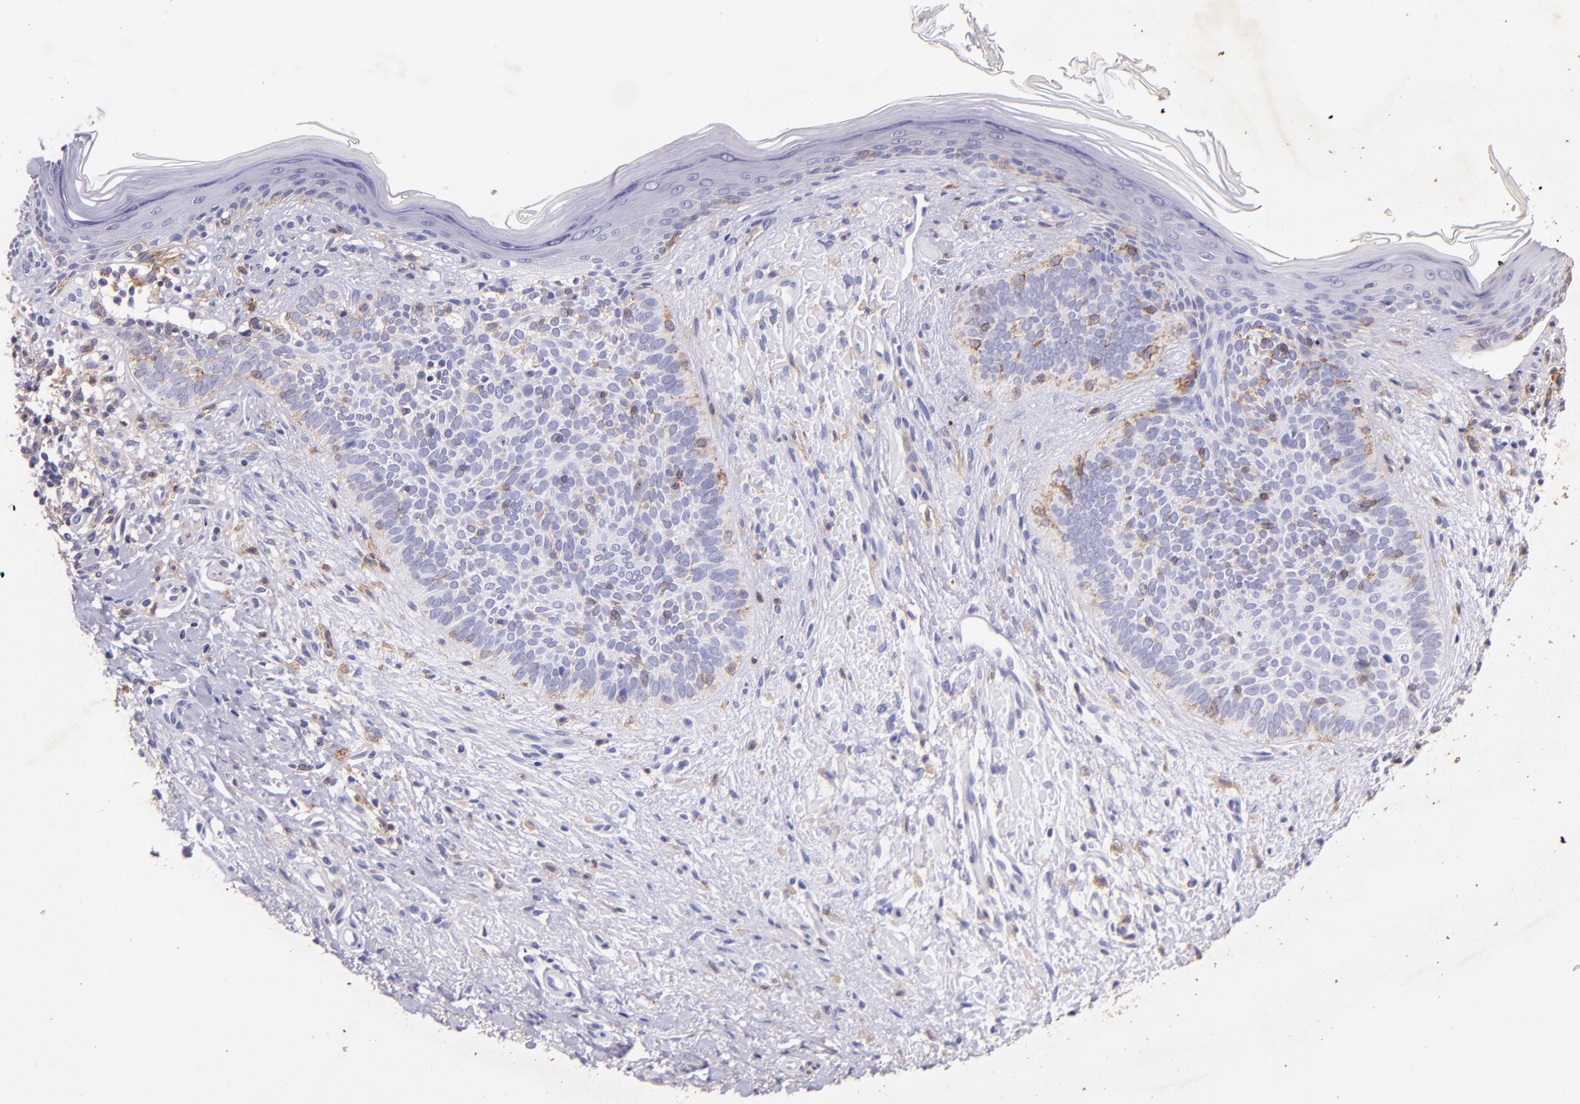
{"staining": {"intensity": "moderate", "quantity": "<25%", "location": "cytoplasmic/membranous"}, "tissue": "skin cancer", "cell_type": "Tumor cells", "image_type": "cancer", "snomed": [{"axis": "morphology", "description": "Basal cell carcinoma"}, {"axis": "topography", "description": "Skin"}], "caption": "Human skin cancer (basal cell carcinoma) stained with a brown dye reveals moderate cytoplasmic/membranous positive expression in about <25% of tumor cells.", "gene": "RET", "patient": {"sex": "female", "age": 78}}